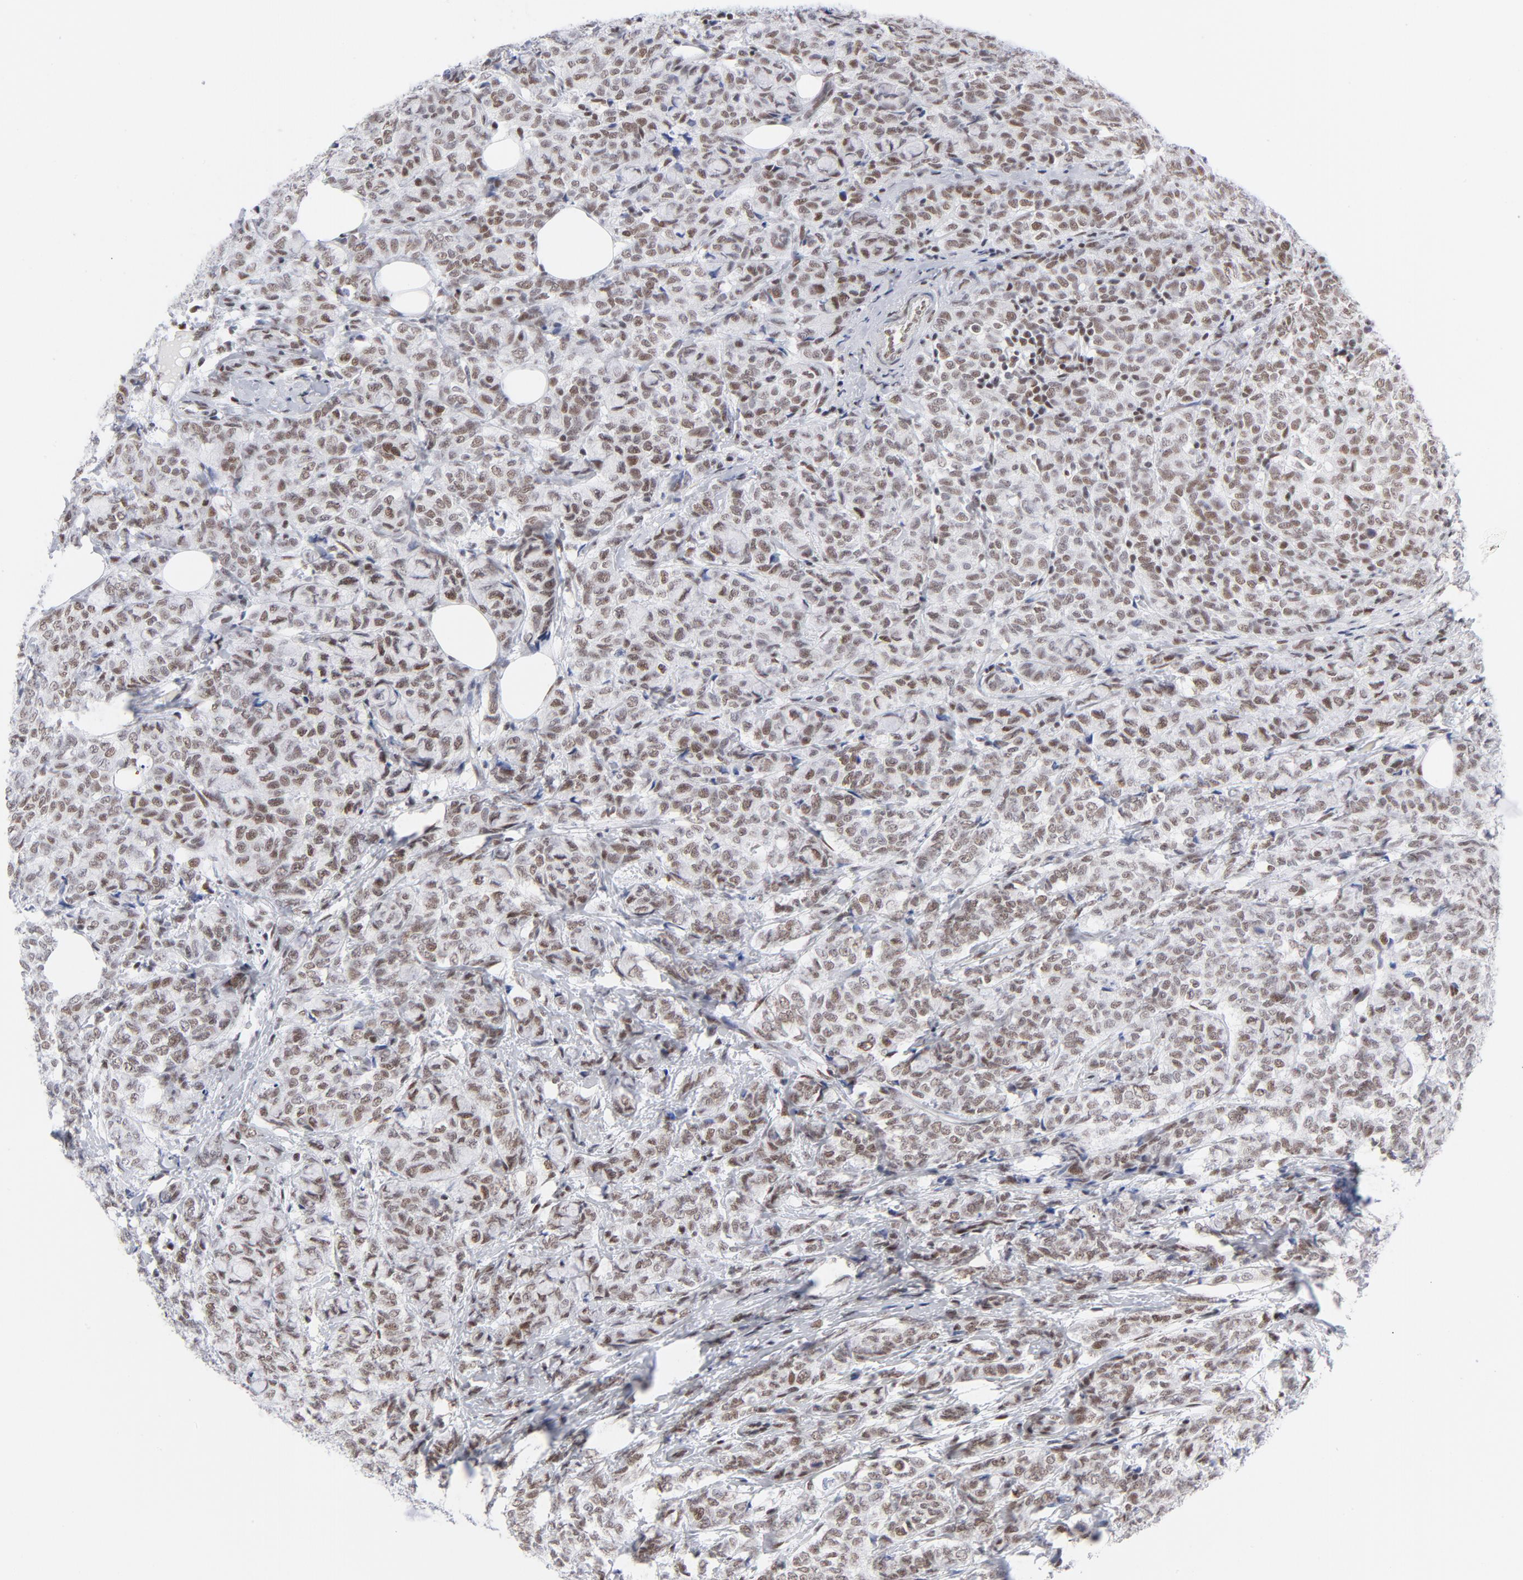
{"staining": {"intensity": "weak", "quantity": ">75%", "location": "nuclear"}, "tissue": "breast cancer", "cell_type": "Tumor cells", "image_type": "cancer", "snomed": [{"axis": "morphology", "description": "Lobular carcinoma"}, {"axis": "topography", "description": "Breast"}], "caption": "Immunohistochemical staining of lobular carcinoma (breast) demonstrates low levels of weak nuclear positivity in about >75% of tumor cells. (Brightfield microscopy of DAB IHC at high magnification).", "gene": "ATF2", "patient": {"sex": "female", "age": 60}}